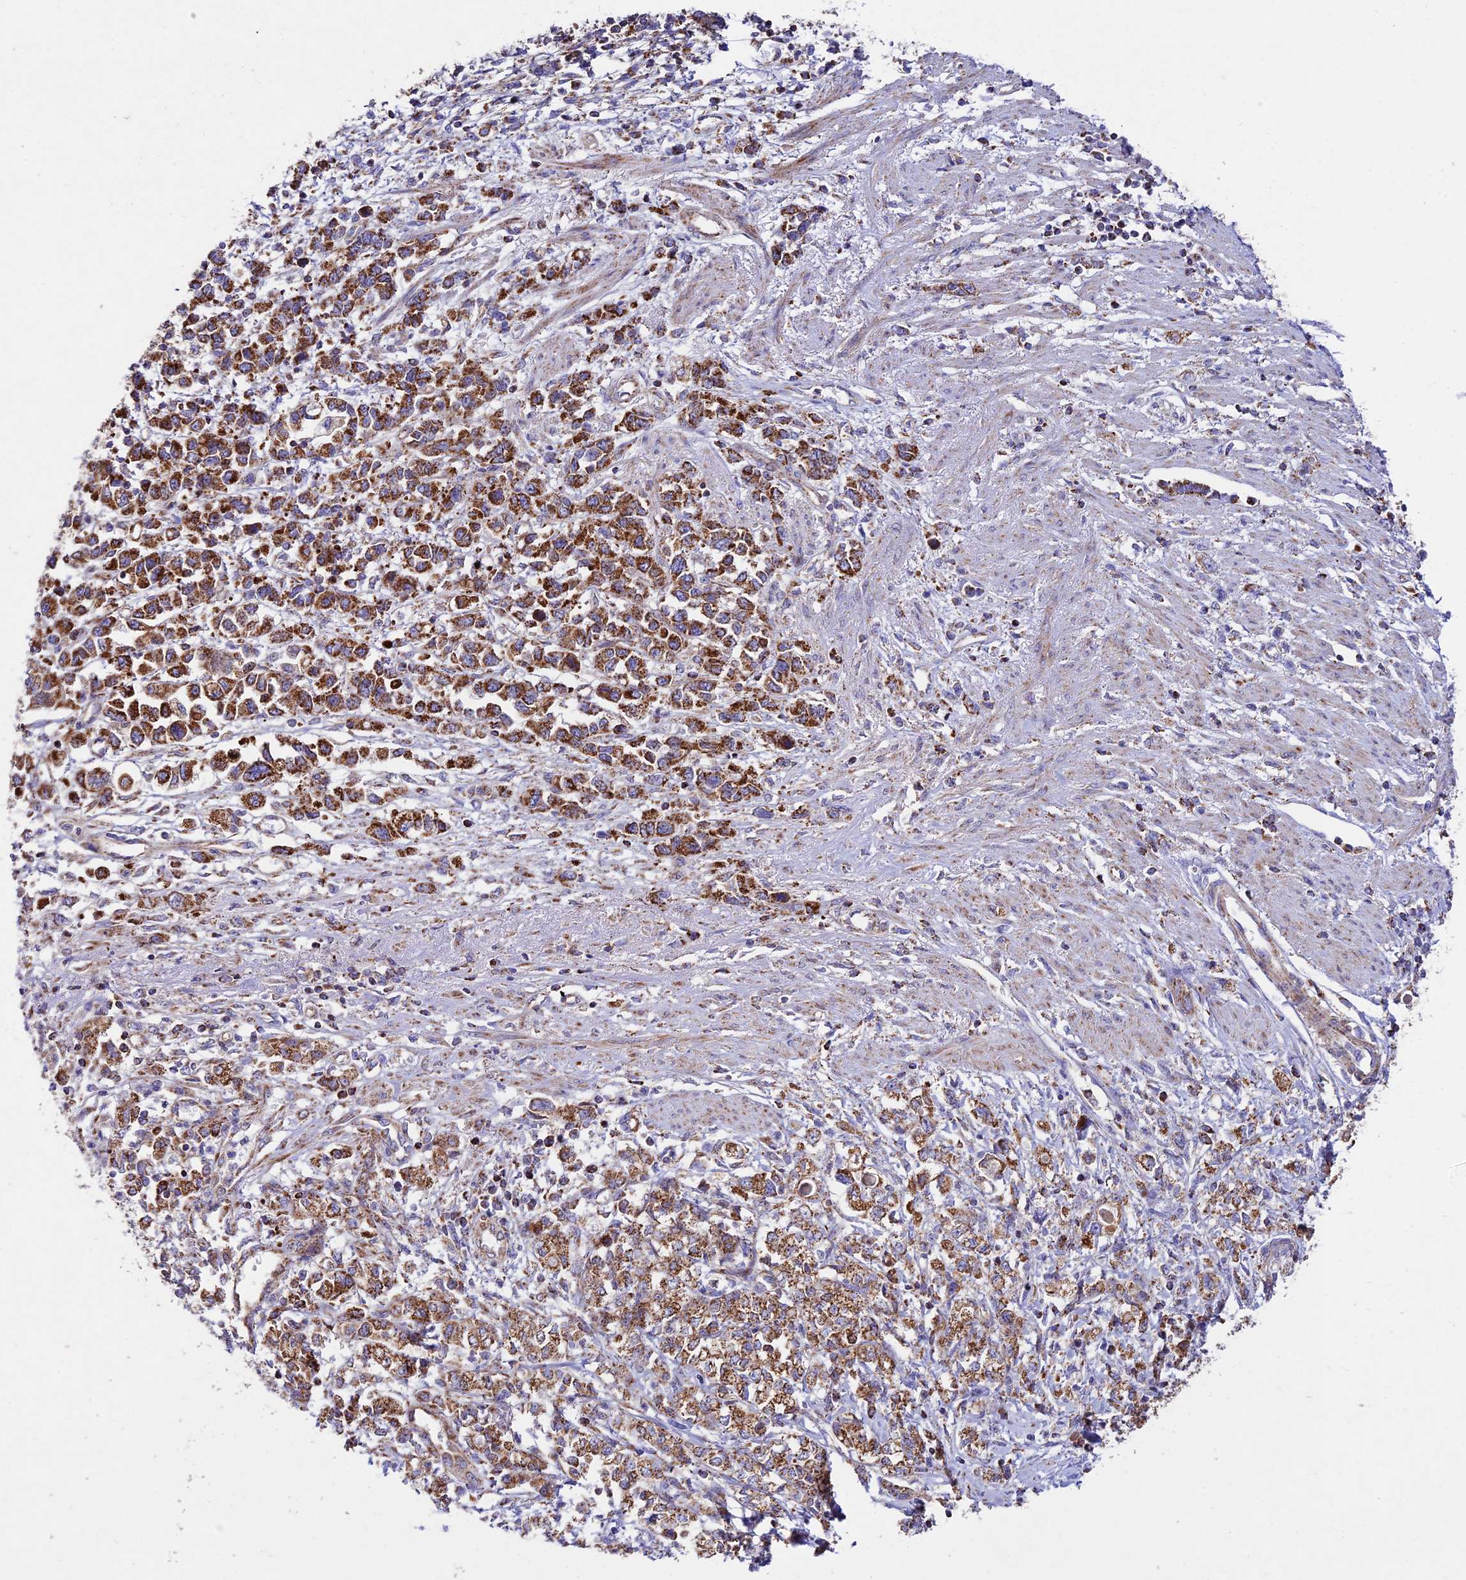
{"staining": {"intensity": "strong", "quantity": ">75%", "location": "cytoplasmic/membranous"}, "tissue": "stomach cancer", "cell_type": "Tumor cells", "image_type": "cancer", "snomed": [{"axis": "morphology", "description": "Adenocarcinoma, NOS"}, {"axis": "topography", "description": "Stomach"}], "caption": "Immunohistochemistry of human adenocarcinoma (stomach) shows high levels of strong cytoplasmic/membranous expression in approximately >75% of tumor cells.", "gene": "KHDC3L", "patient": {"sex": "female", "age": 76}}